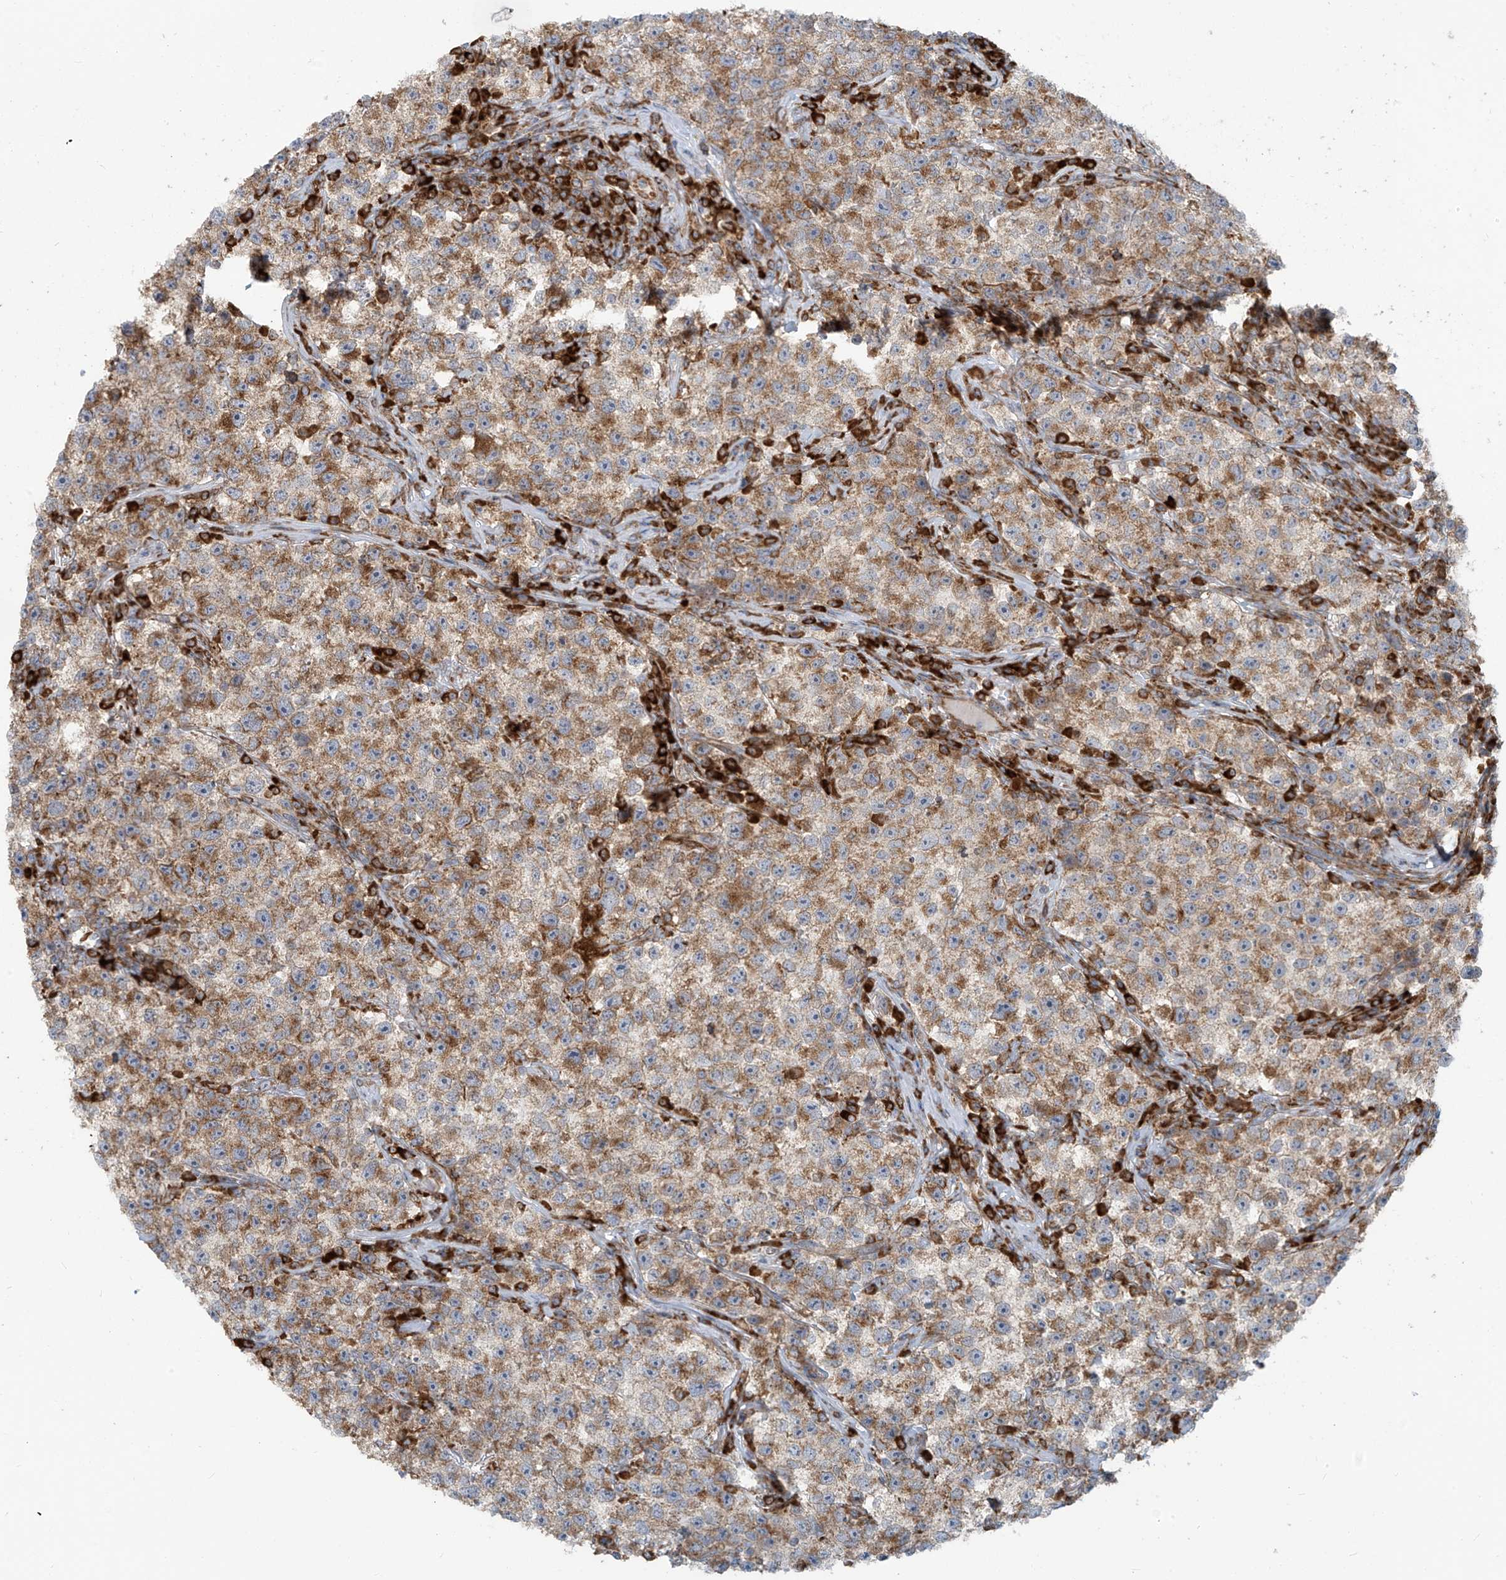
{"staining": {"intensity": "moderate", "quantity": ">75%", "location": "cytoplasmic/membranous"}, "tissue": "testis cancer", "cell_type": "Tumor cells", "image_type": "cancer", "snomed": [{"axis": "morphology", "description": "Seminoma, NOS"}, {"axis": "topography", "description": "Testis"}], "caption": "A high-resolution image shows immunohistochemistry (IHC) staining of testis cancer (seminoma), which shows moderate cytoplasmic/membranous expression in about >75% of tumor cells. (DAB IHC, brown staining for protein, blue staining for nuclei).", "gene": "KATNIP", "patient": {"sex": "male", "age": 22}}